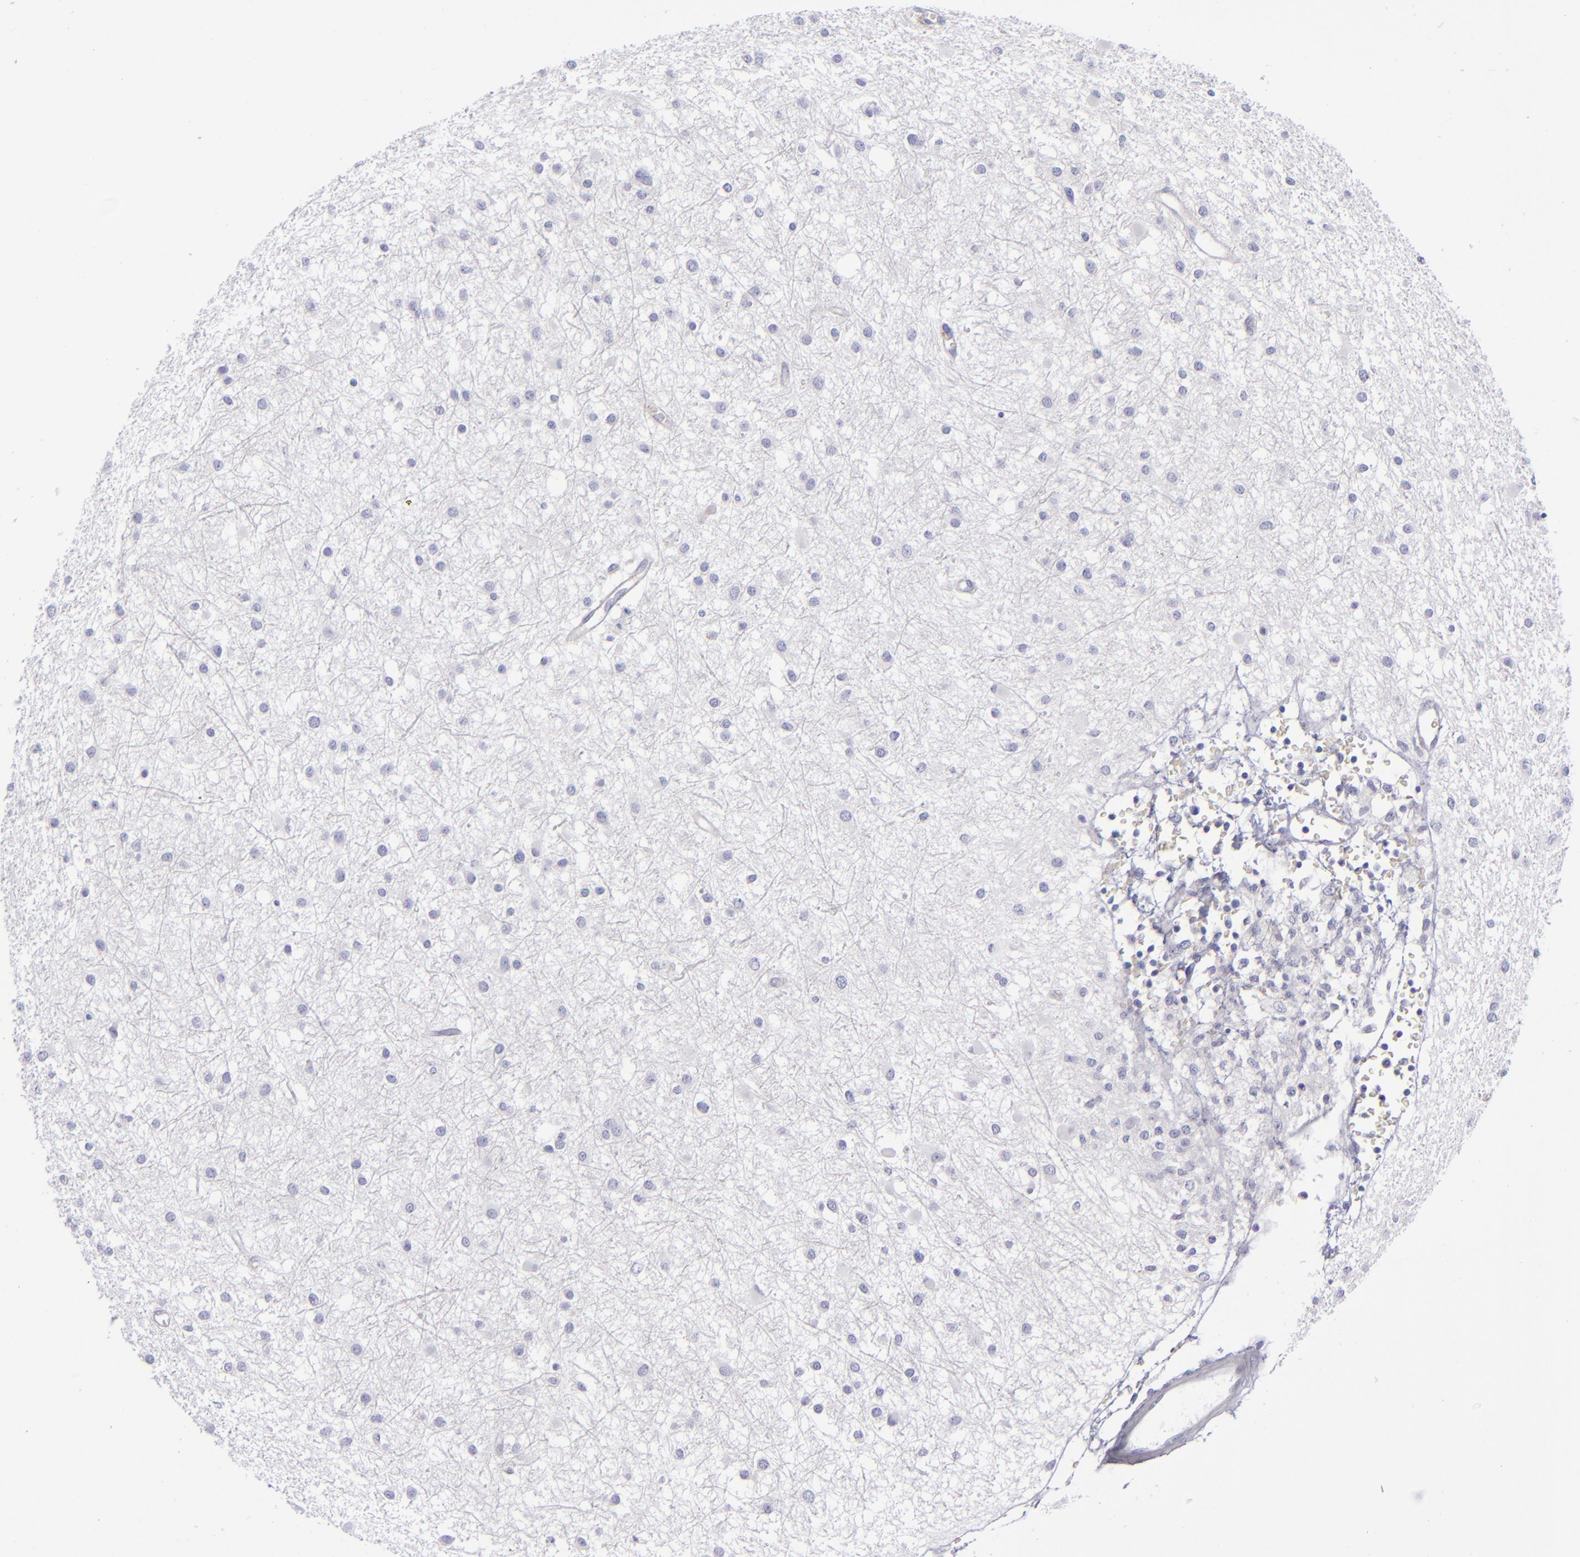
{"staining": {"intensity": "negative", "quantity": "none", "location": "none"}, "tissue": "glioma", "cell_type": "Tumor cells", "image_type": "cancer", "snomed": [{"axis": "morphology", "description": "Glioma, malignant, Low grade"}, {"axis": "topography", "description": "Brain"}], "caption": "Image shows no protein expression in tumor cells of glioma tissue.", "gene": "ANPEP", "patient": {"sex": "female", "age": 36}}